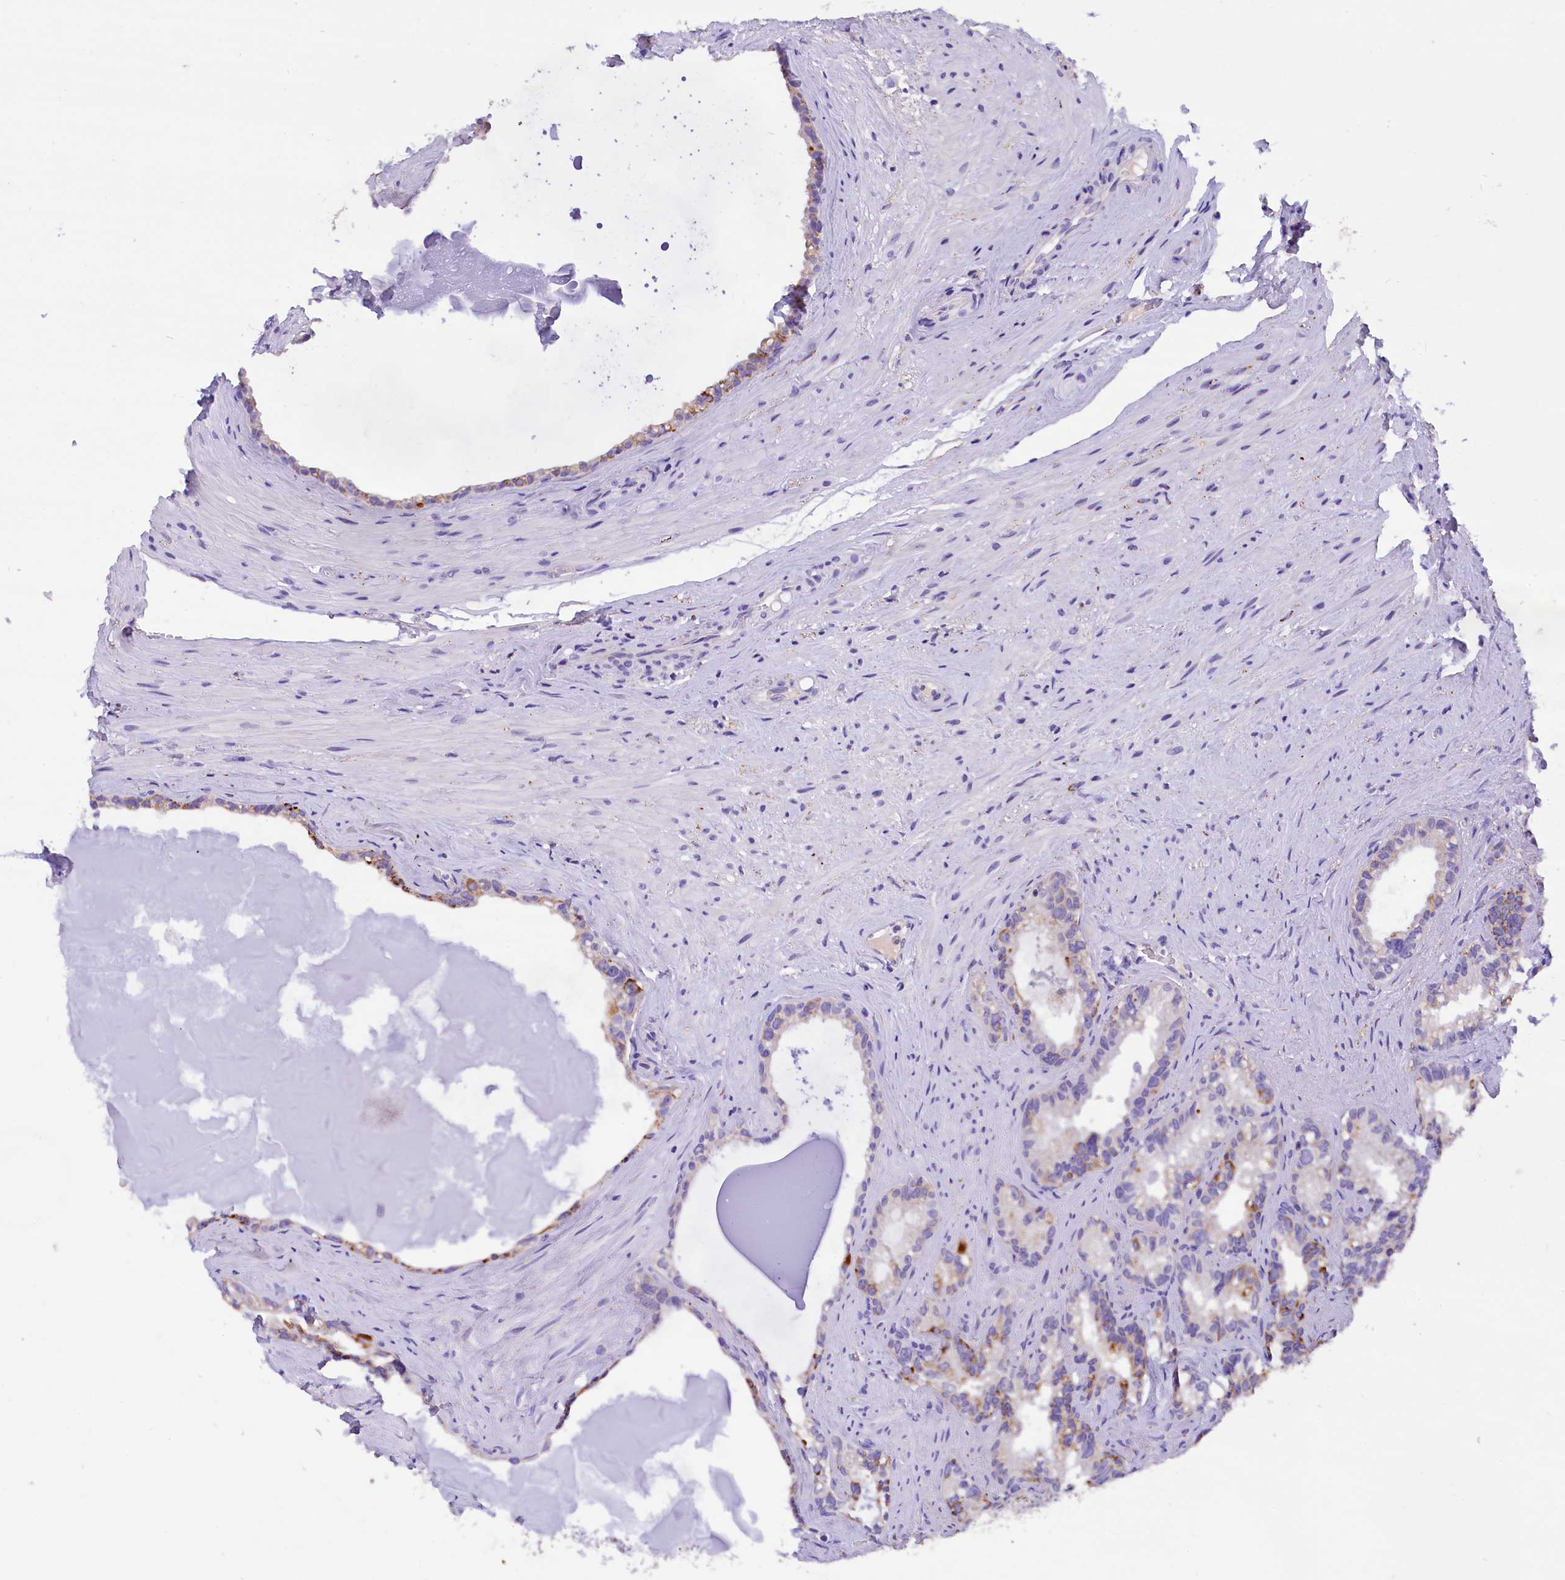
{"staining": {"intensity": "moderate", "quantity": "25%-75%", "location": "cytoplasmic/membranous"}, "tissue": "seminal vesicle", "cell_type": "Glandular cells", "image_type": "normal", "snomed": [{"axis": "morphology", "description": "Normal tissue, NOS"}, {"axis": "topography", "description": "Prostate"}, {"axis": "topography", "description": "Seminal veicle"}], "caption": "Immunohistochemistry (IHC) photomicrograph of benign seminal vesicle: human seminal vesicle stained using immunohistochemistry demonstrates medium levels of moderate protein expression localized specifically in the cytoplasmic/membranous of glandular cells, appearing as a cytoplasmic/membranous brown color.", "gene": "ABAT", "patient": {"sex": "male", "age": 79}}